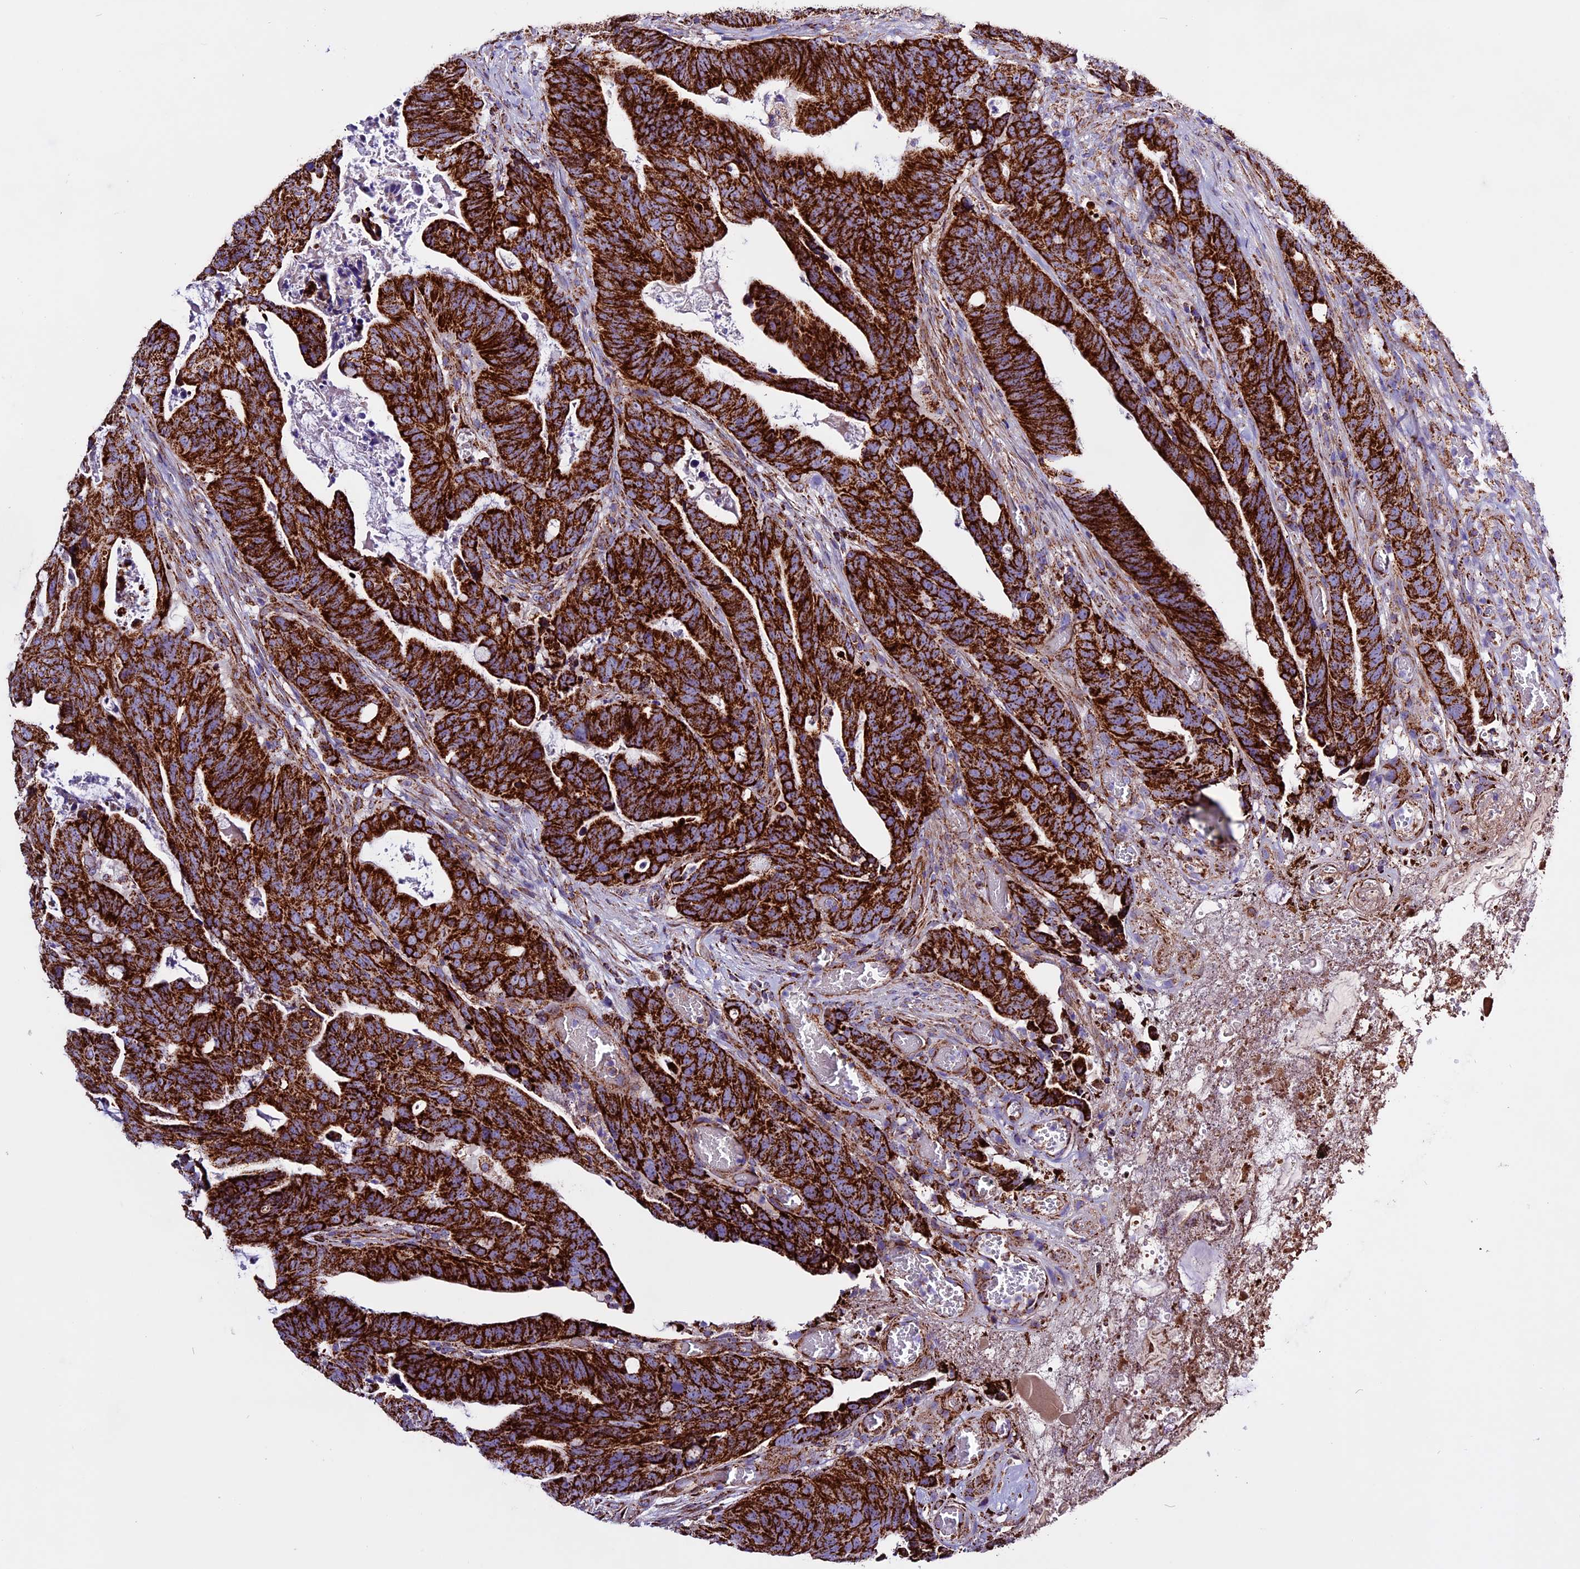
{"staining": {"intensity": "strong", "quantity": ">75%", "location": "cytoplasmic/membranous"}, "tissue": "colorectal cancer", "cell_type": "Tumor cells", "image_type": "cancer", "snomed": [{"axis": "morphology", "description": "Adenocarcinoma, NOS"}, {"axis": "topography", "description": "Colon"}], "caption": "Immunohistochemistry histopathology image of human colorectal cancer (adenocarcinoma) stained for a protein (brown), which reveals high levels of strong cytoplasmic/membranous staining in about >75% of tumor cells.", "gene": "CX3CL1", "patient": {"sex": "female", "age": 82}}